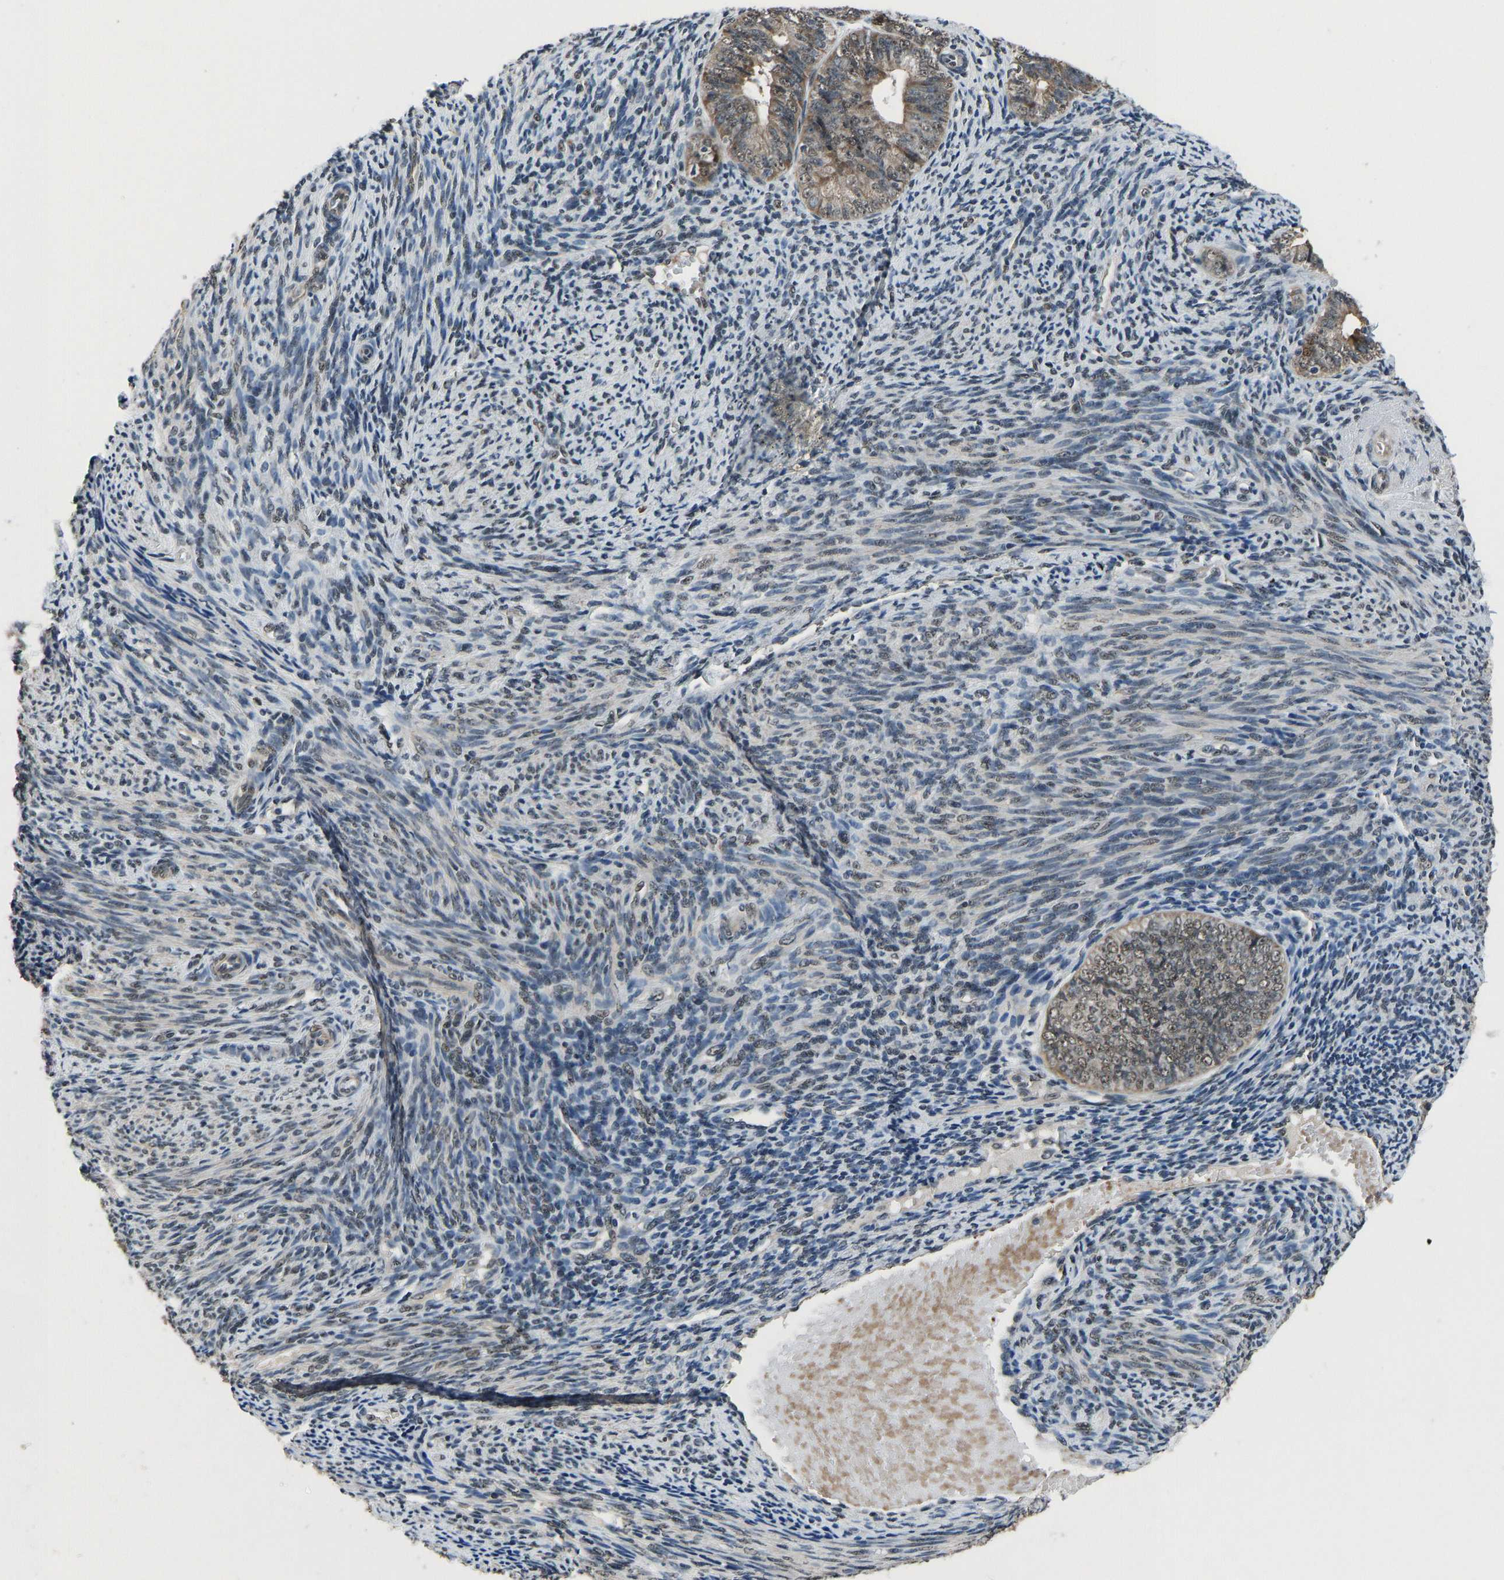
{"staining": {"intensity": "moderate", "quantity": ">75%", "location": "cytoplasmic/membranous,nuclear"}, "tissue": "endometrial cancer", "cell_type": "Tumor cells", "image_type": "cancer", "snomed": [{"axis": "morphology", "description": "Adenocarcinoma, NOS"}, {"axis": "topography", "description": "Endometrium"}], "caption": "A medium amount of moderate cytoplasmic/membranous and nuclear positivity is appreciated in about >75% of tumor cells in adenocarcinoma (endometrial) tissue. (DAB IHC, brown staining for protein, blue staining for nuclei).", "gene": "FOS", "patient": {"sex": "female", "age": 63}}